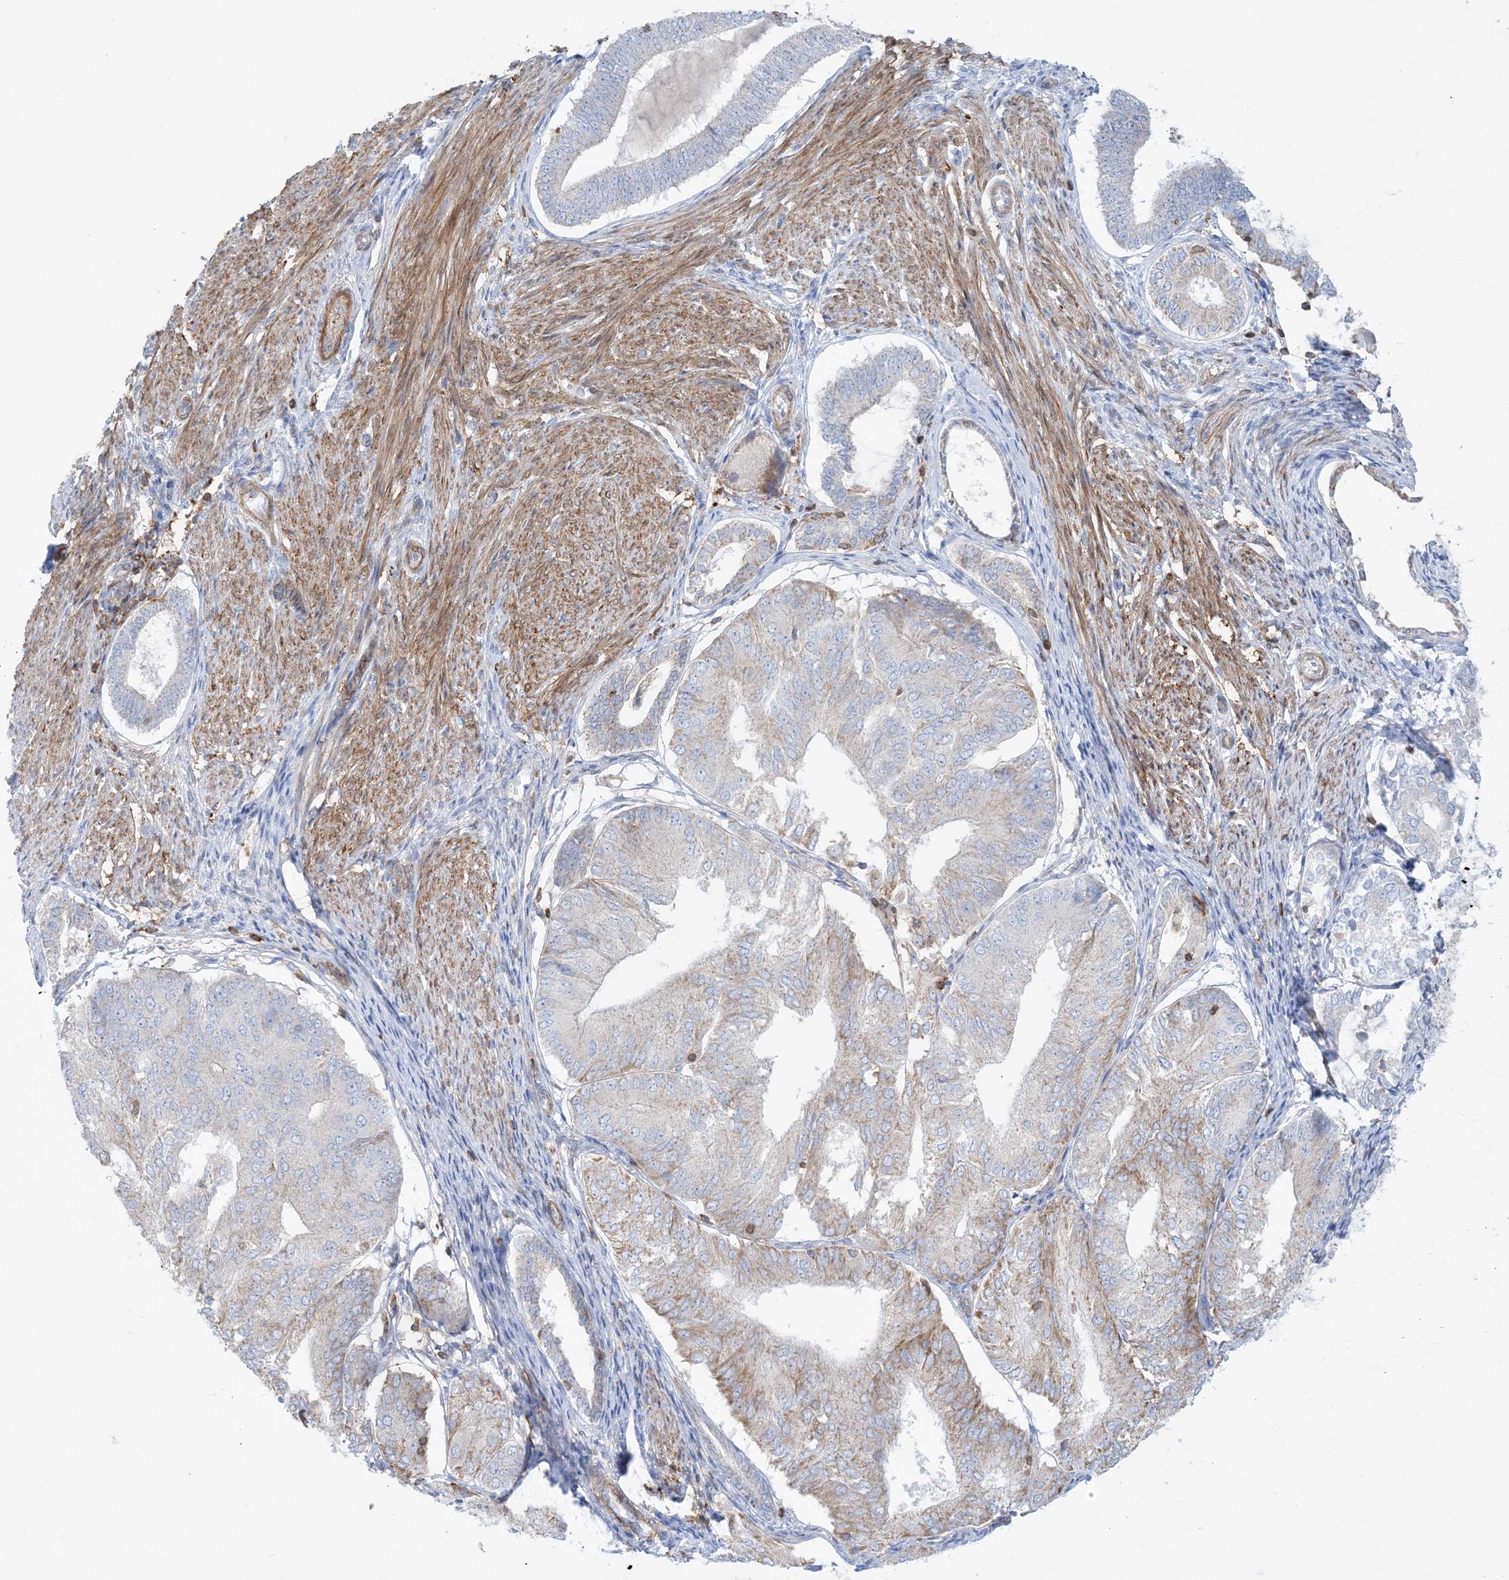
{"staining": {"intensity": "moderate", "quantity": "<25%", "location": "cytoplasmic/membranous"}, "tissue": "endometrial cancer", "cell_type": "Tumor cells", "image_type": "cancer", "snomed": [{"axis": "morphology", "description": "Adenocarcinoma, NOS"}, {"axis": "topography", "description": "Endometrium"}], "caption": "There is low levels of moderate cytoplasmic/membranous expression in tumor cells of endometrial cancer, as demonstrated by immunohistochemical staining (brown color).", "gene": "ARHGAP30", "patient": {"sex": "female", "age": 81}}